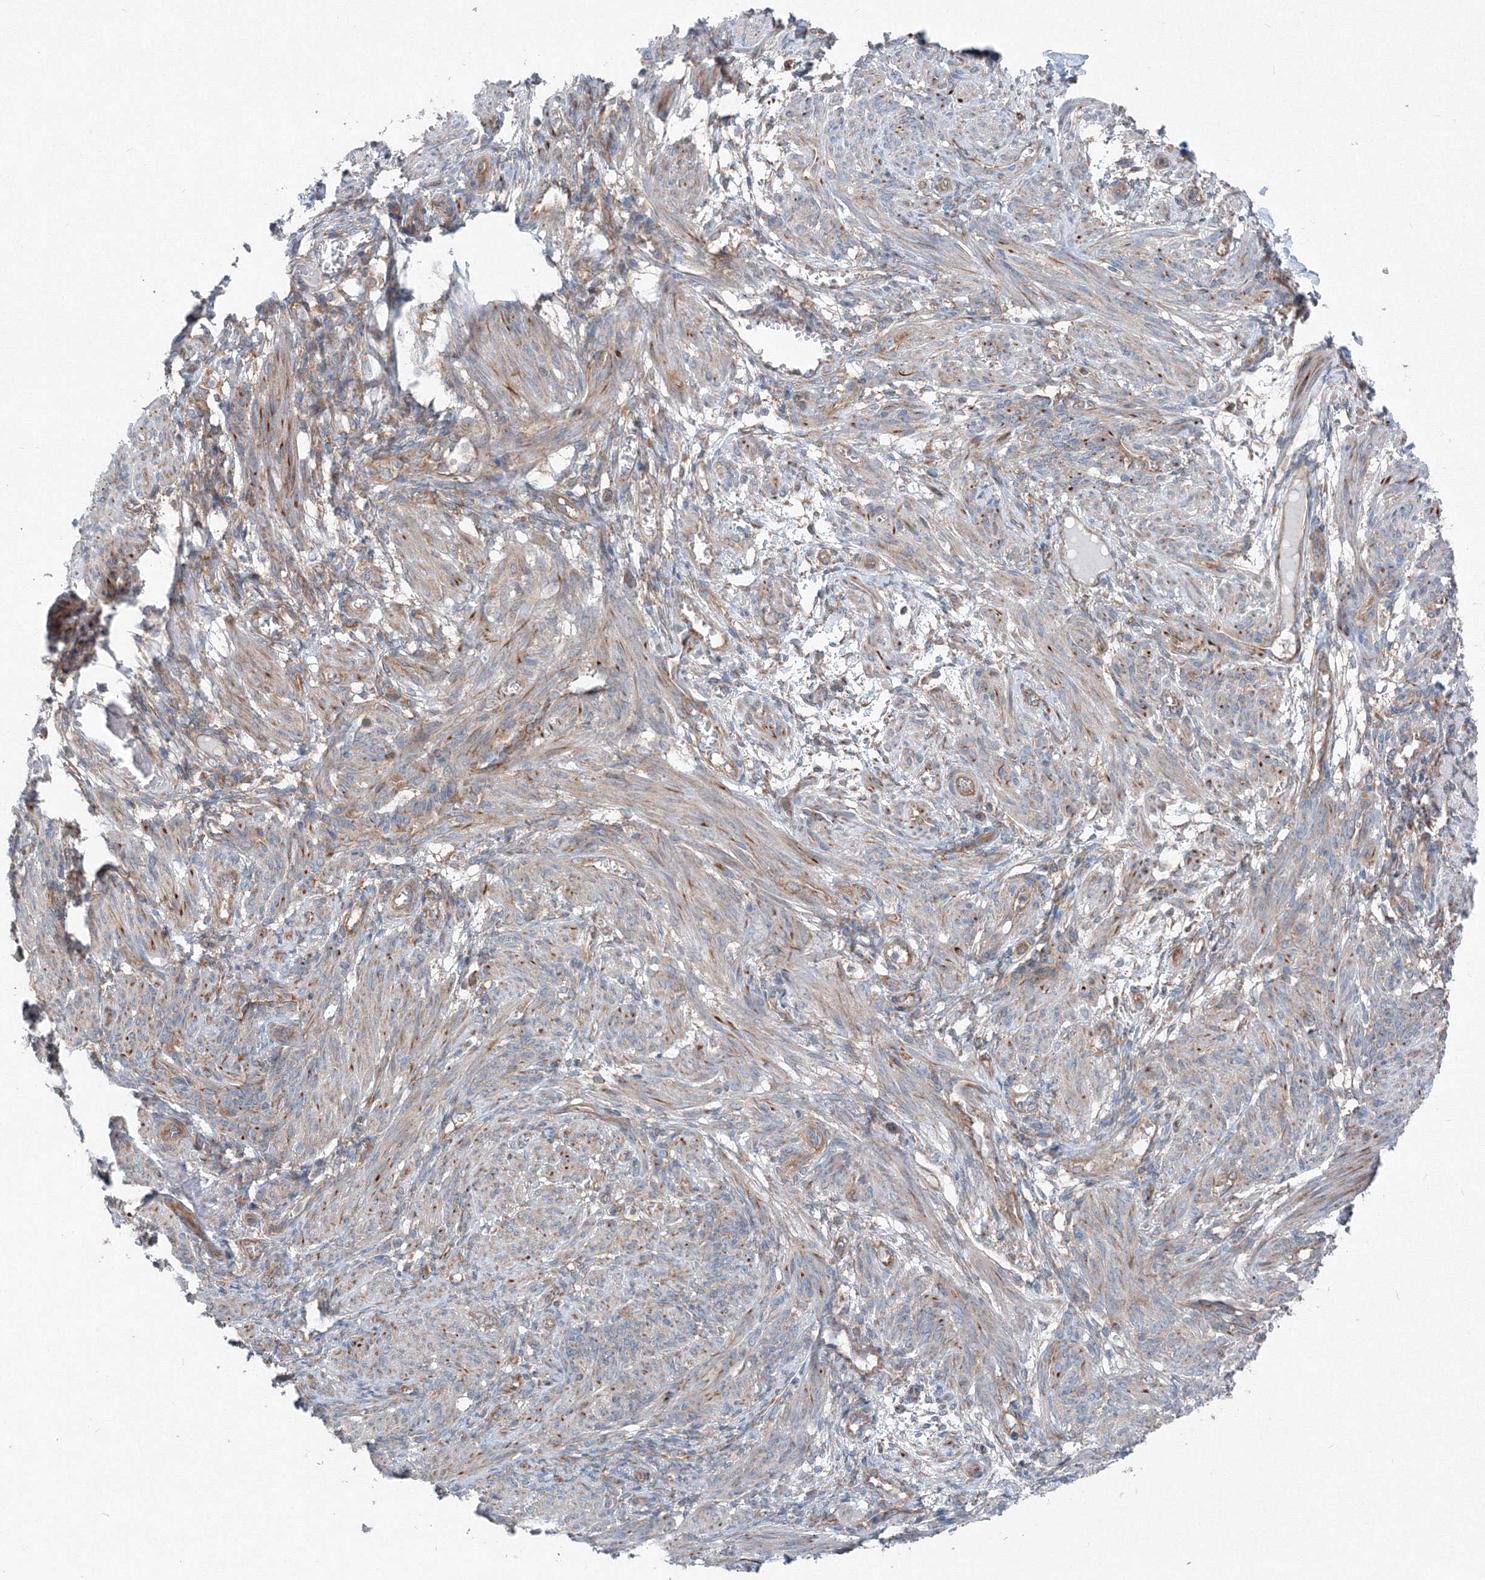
{"staining": {"intensity": "moderate", "quantity": "25%-75%", "location": "cytoplasmic/membranous"}, "tissue": "smooth muscle", "cell_type": "Smooth muscle cells", "image_type": "normal", "snomed": [{"axis": "morphology", "description": "Normal tissue, NOS"}, {"axis": "topography", "description": "Smooth muscle"}], "caption": "Immunohistochemistry (IHC) (DAB (3,3'-diaminobenzidine)) staining of normal smooth muscle shows moderate cytoplasmic/membranous protein staining in about 25%-75% of smooth muscle cells. (DAB IHC with brightfield microscopy, high magnification).", "gene": "TPRKB", "patient": {"sex": "female", "age": 39}}